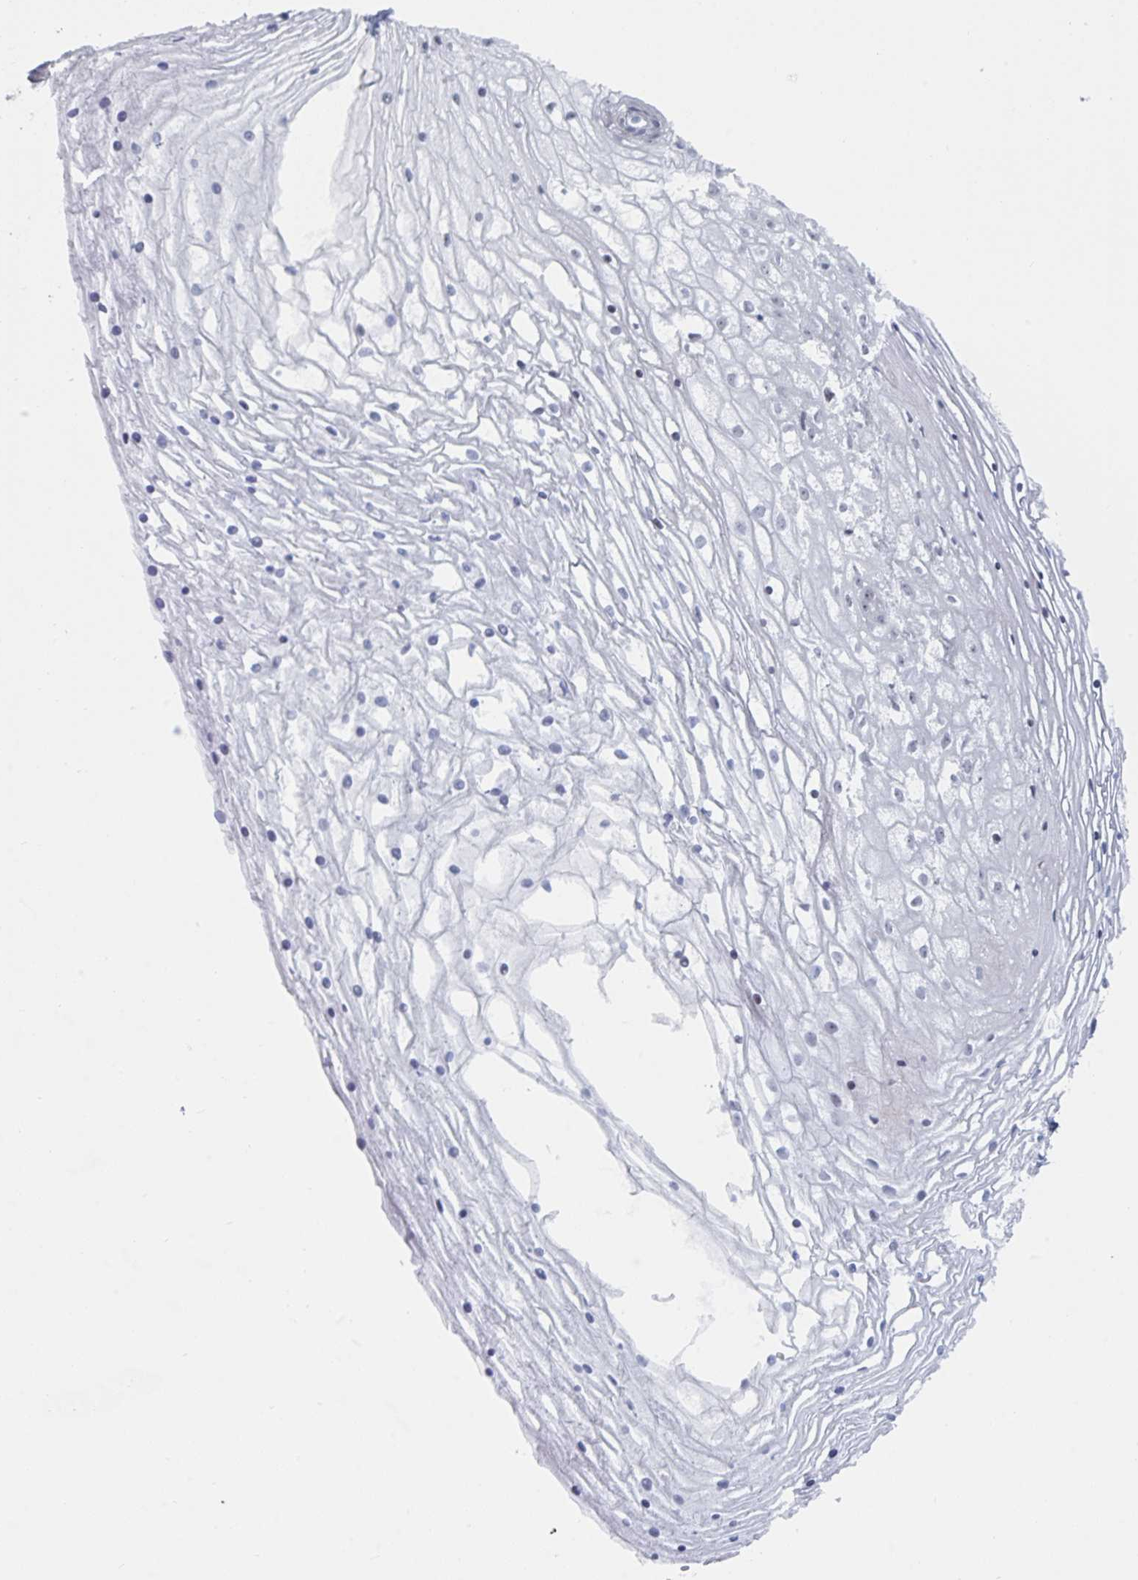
{"staining": {"intensity": "negative", "quantity": "none", "location": "none"}, "tissue": "cervix", "cell_type": "Glandular cells", "image_type": "normal", "snomed": [{"axis": "morphology", "description": "Normal tissue, NOS"}, {"axis": "topography", "description": "Cervix"}], "caption": "DAB immunohistochemical staining of normal cervix exhibits no significant staining in glandular cells.", "gene": "NR1H2", "patient": {"sex": "female", "age": 36}}